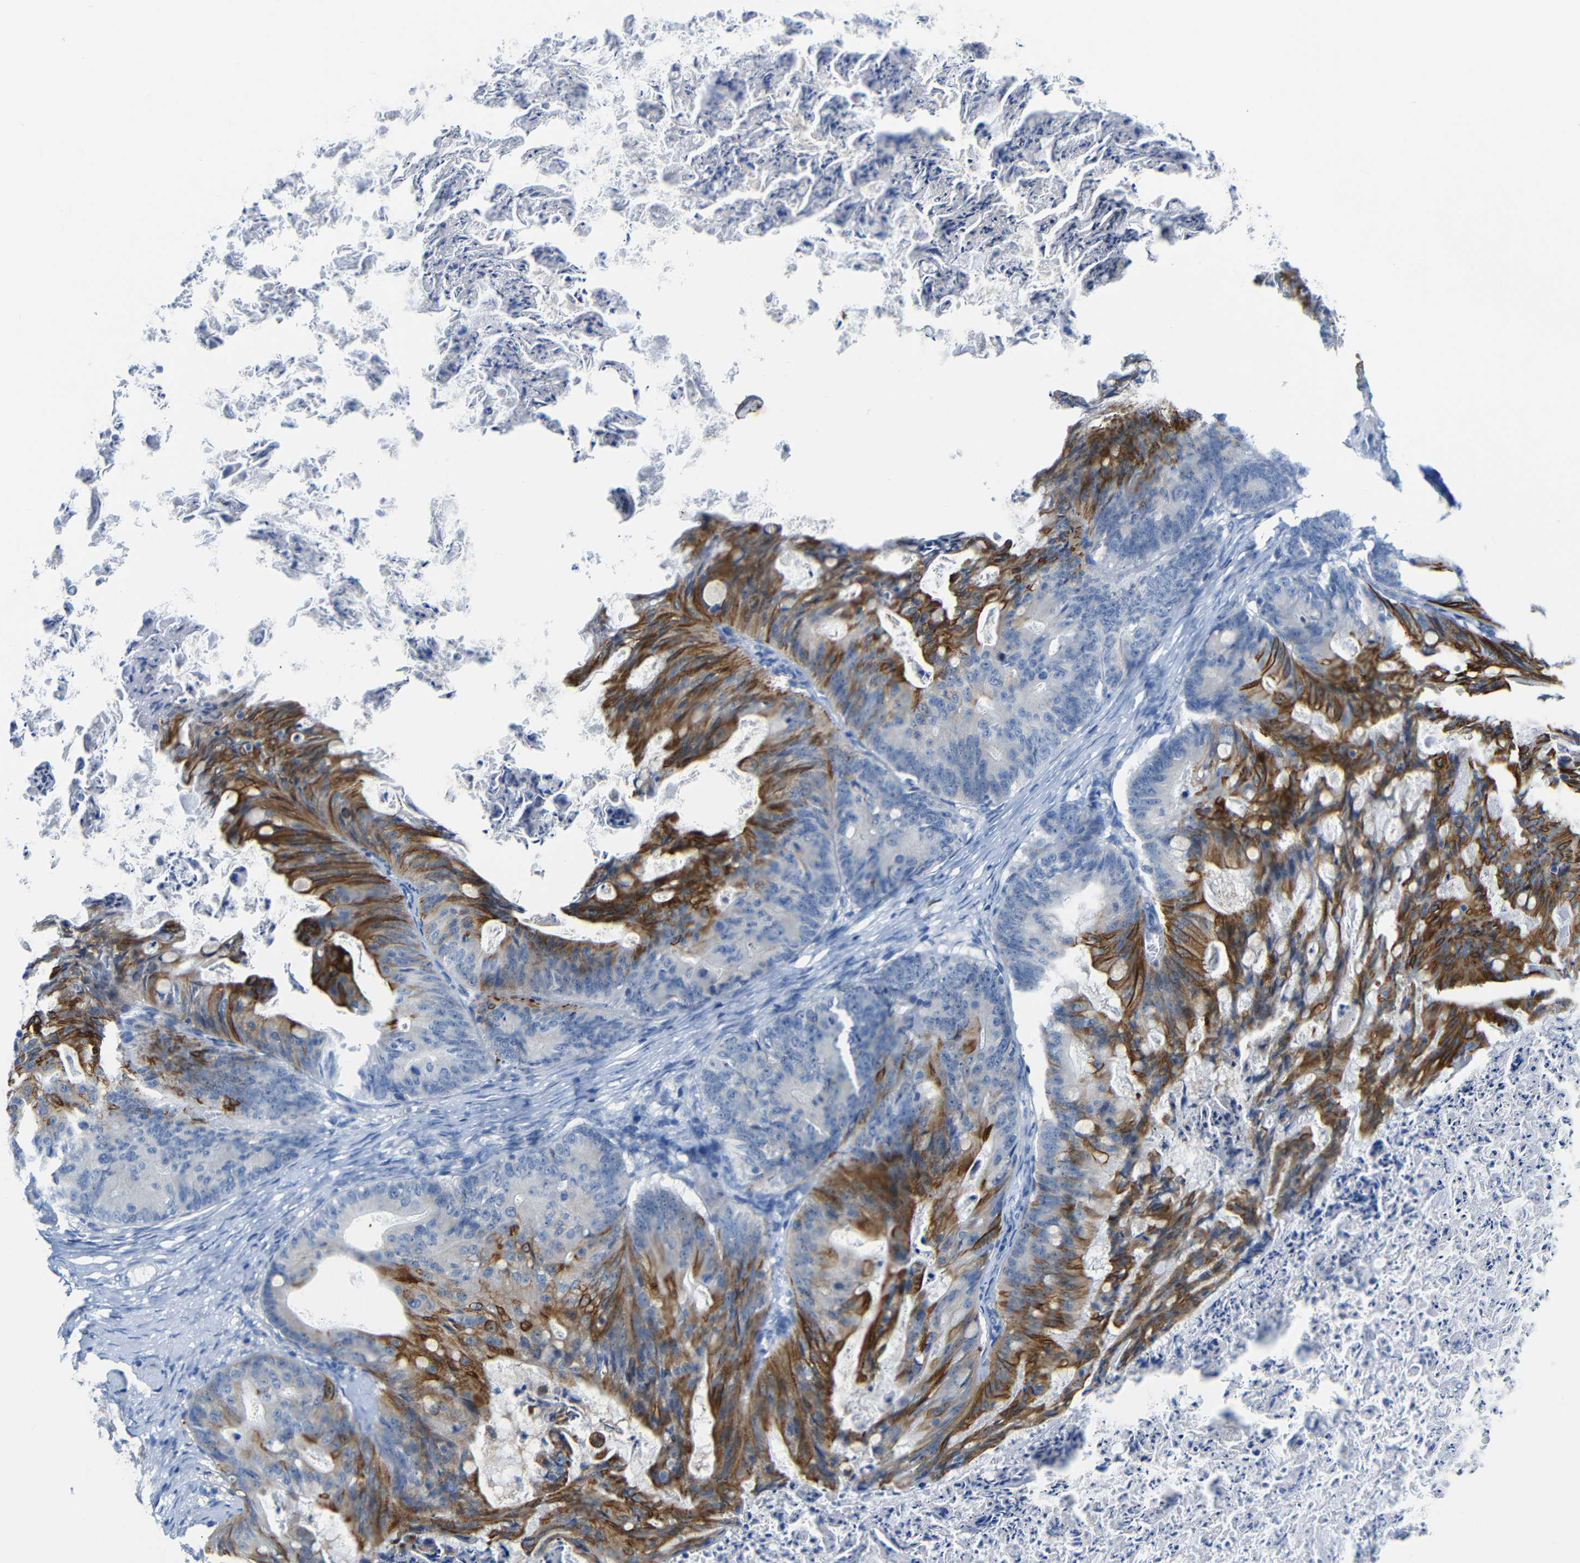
{"staining": {"intensity": "moderate", "quantity": "25%-75%", "location": "cytoplasmic/membranous"}, "tissue": "ovarian cancer", "cell_type": "Tumor cells", "image_type": "cancer", "snomed": [{"axis": "morphology", "description": "Cystadenocarcinoma, mucinous, NOS"}, {"axis": "topography", "description": "Ovary"}], "caption": "The photomicrograph reveals staining of ovarian cancer (mucinous cystadenocarcinoma), revealing moderate cytoplasmic/membranous protein positivity (brown color) within tumor cells. (DAB (3,3'-diaminobenzidine) IHC with brightfield microscopy, high magnification).", "gene": "C15orf48", "patient": {"sex": "female", "age": 36}}